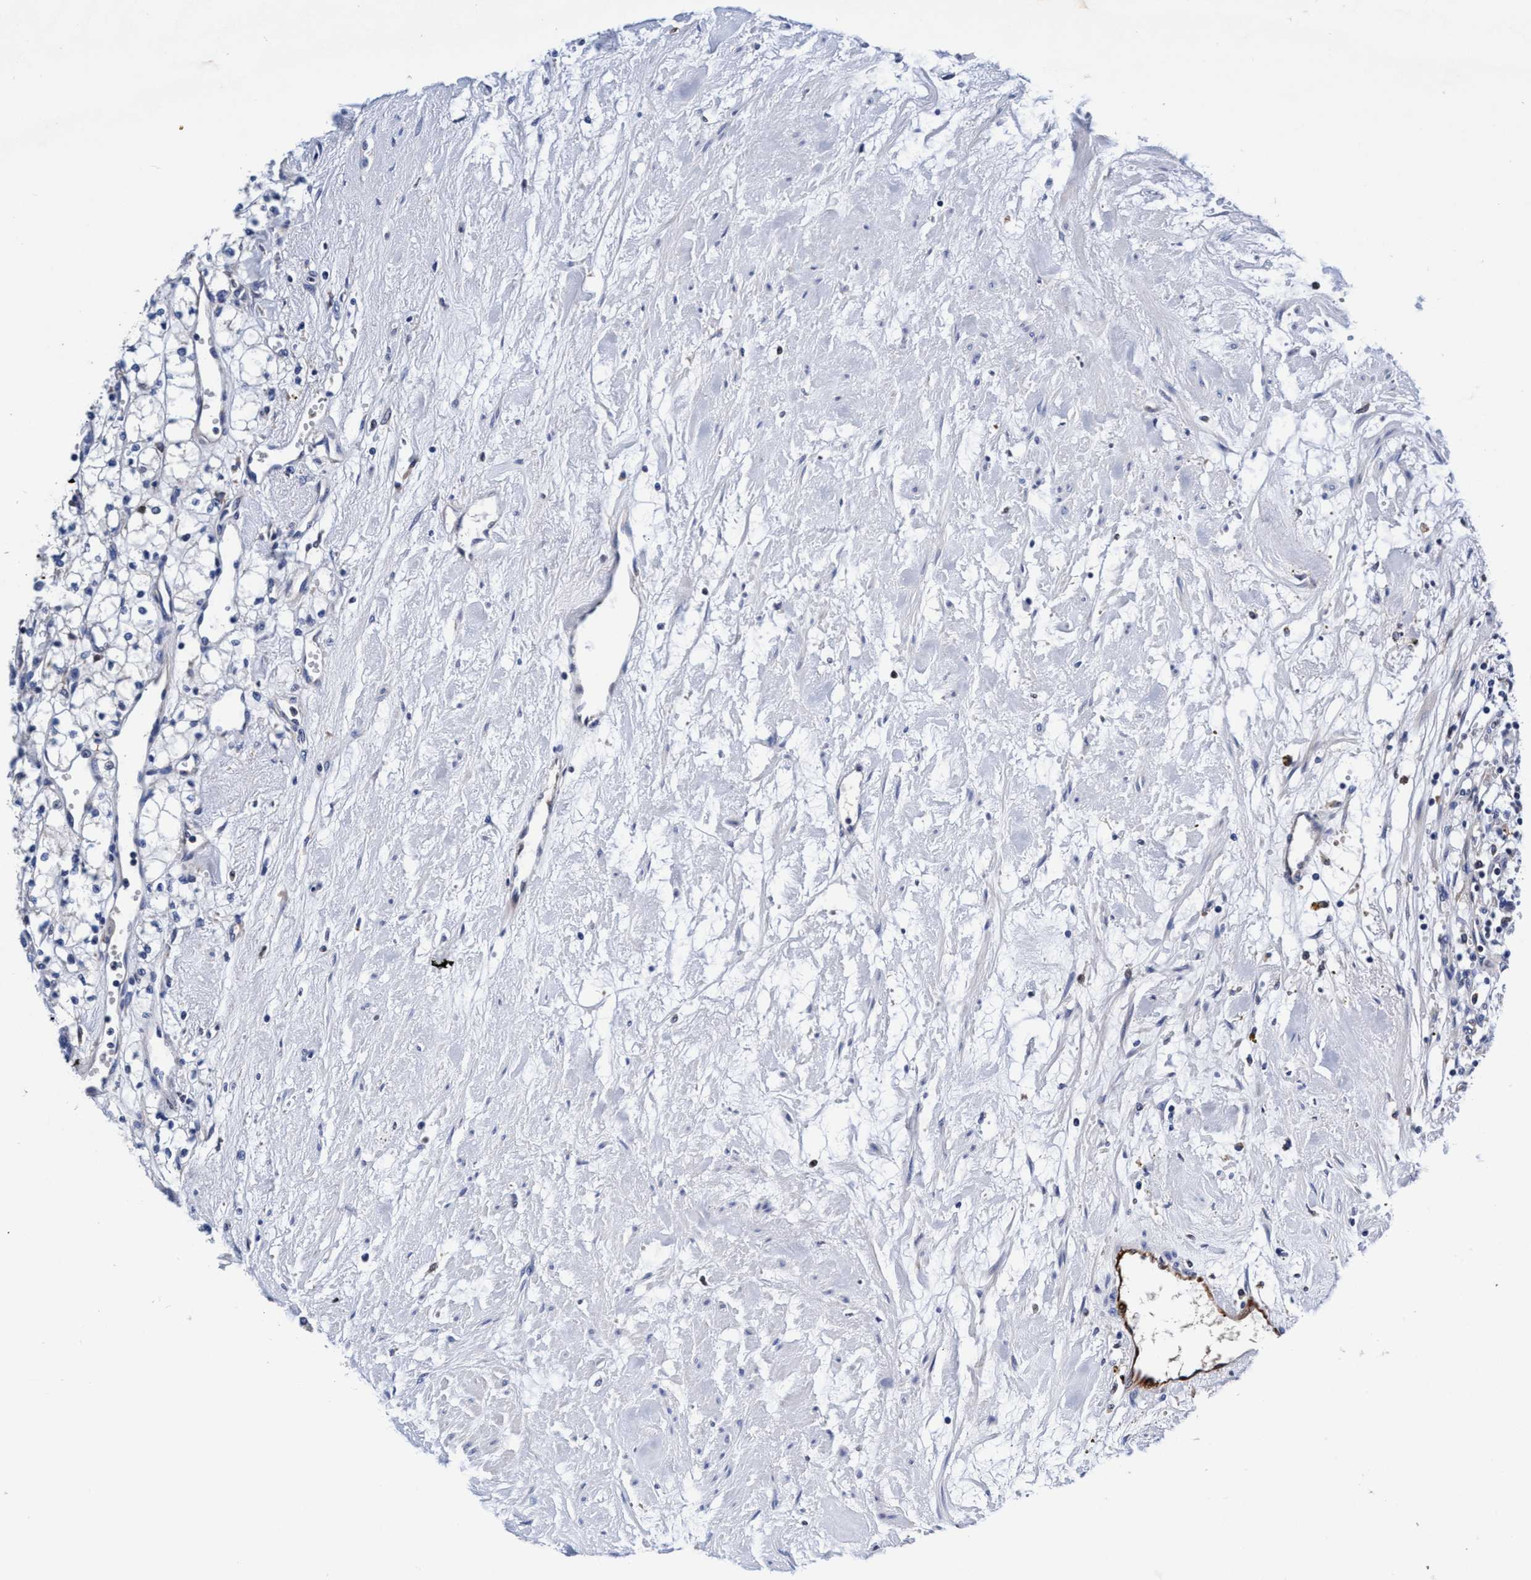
{"staining": {"intensity": "negative", "quantity": "none", "location": "none"}, "tissue": "renal cancer", "cell_type": "Tumor cells", "image_type": "cancer", "snomed": [{"axis": "morphology", "description": "Adenocarcinoma, NOS"}, {"axis": "topography", "description": "Kidney"}], "caption": "Renal adenocarcinoma stained for a protein using immunohistochemistry (IHC) shows no staining tumor cells.", "gene": "UBALD2", "patient": {"sex": "male", "age": 59}}